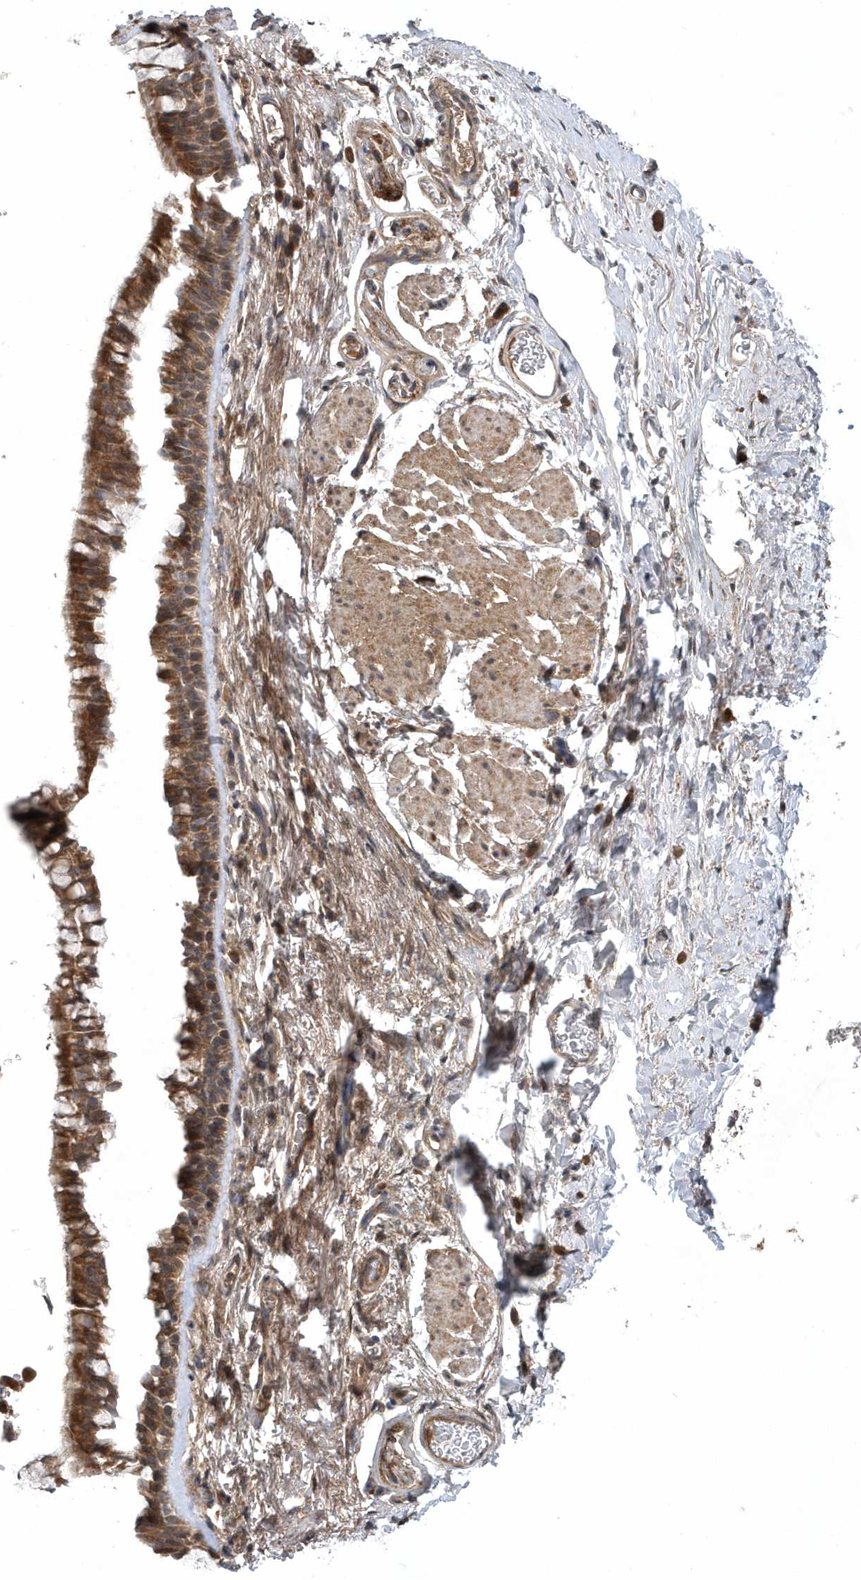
{"staining": {"intensity": "strong", "quantity": "25%-75%", "location": "cytoplasmic/membranous"}, "tissue": "bronchus", "cell_type": "Respiratory epithelial cells", "image_type": "normal", "snomed": [{"axis": "morphology", "description": "Normal tissue, NOS"}, {"axis": "topography", "description": "Cartilage tissue"}, {"axis": "topography", "description": "Bronchus"}], "caption": "An image of bronchus stained for a protein displays strong cytoplasmic/membranous brown staining in respiratory epithelial cells. The protein of interest is stained brown, and the nuclei are stained in blue (DAB IHC with brightfield microscopy, high magnification).", "gene": "HMGCS1", "patient": {"sex": "female", "age": 53}}